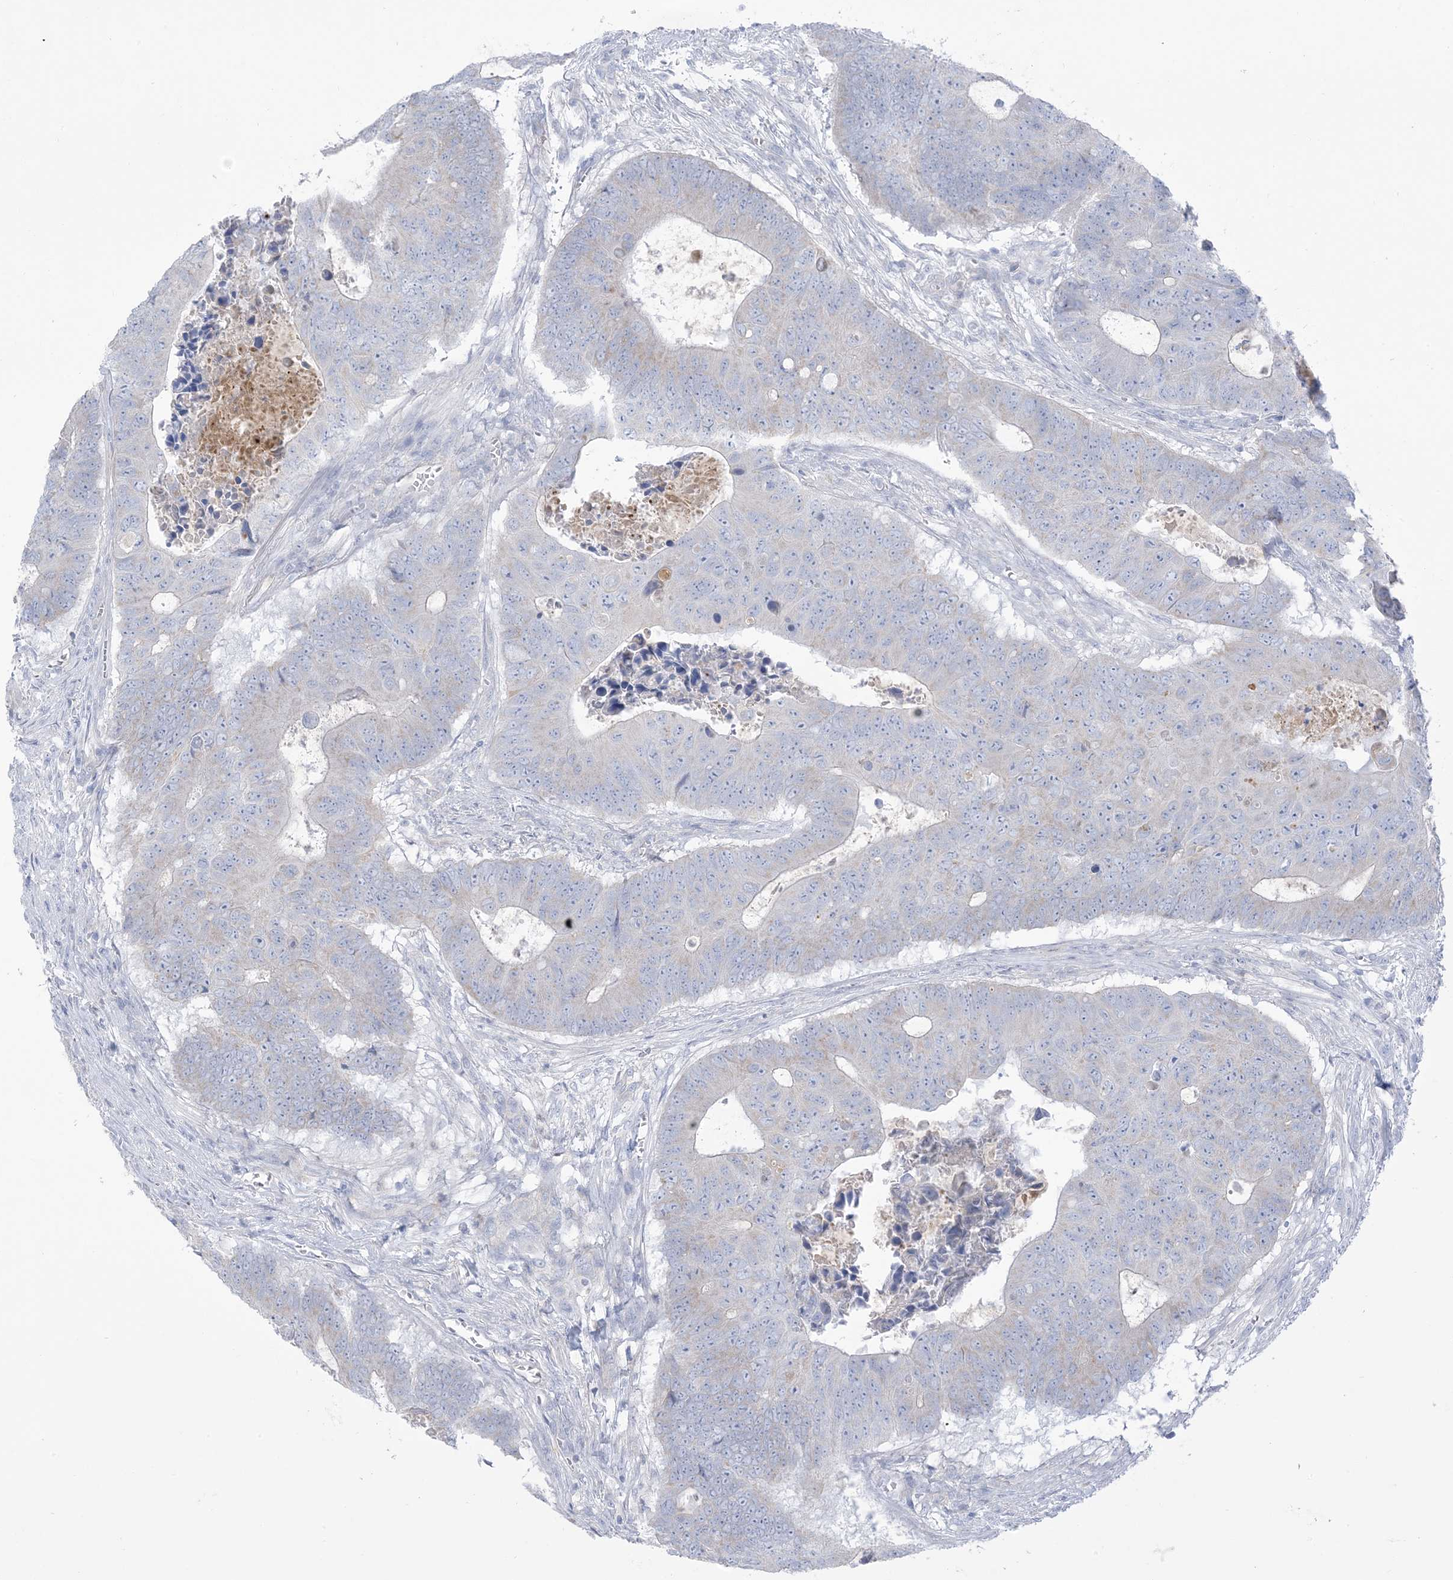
{"staining": {"intensity": "negative", "quantity": "none", "location": "none"}, "tissue": "colorectal cancer", "cell_type": "Tumor cells", "image_type": "cancer", "snomed": [{"axis": "morphology", "description": "Adenocarcinoma, NOS"}, {"axis": "topography", "description": "Colon"}], "caption": "This is a histopathology image of IHC staining of adenocarcinoma (colorectal), which shows no positivity in tumor cells. (Stains: DAB immunohistochemistry with hematoxylin counter stain, Microscopy: brightfield microscopy at high magnification).", "gene": "MTHFD2L", "patient": {"sex": "male", "age": 87}}